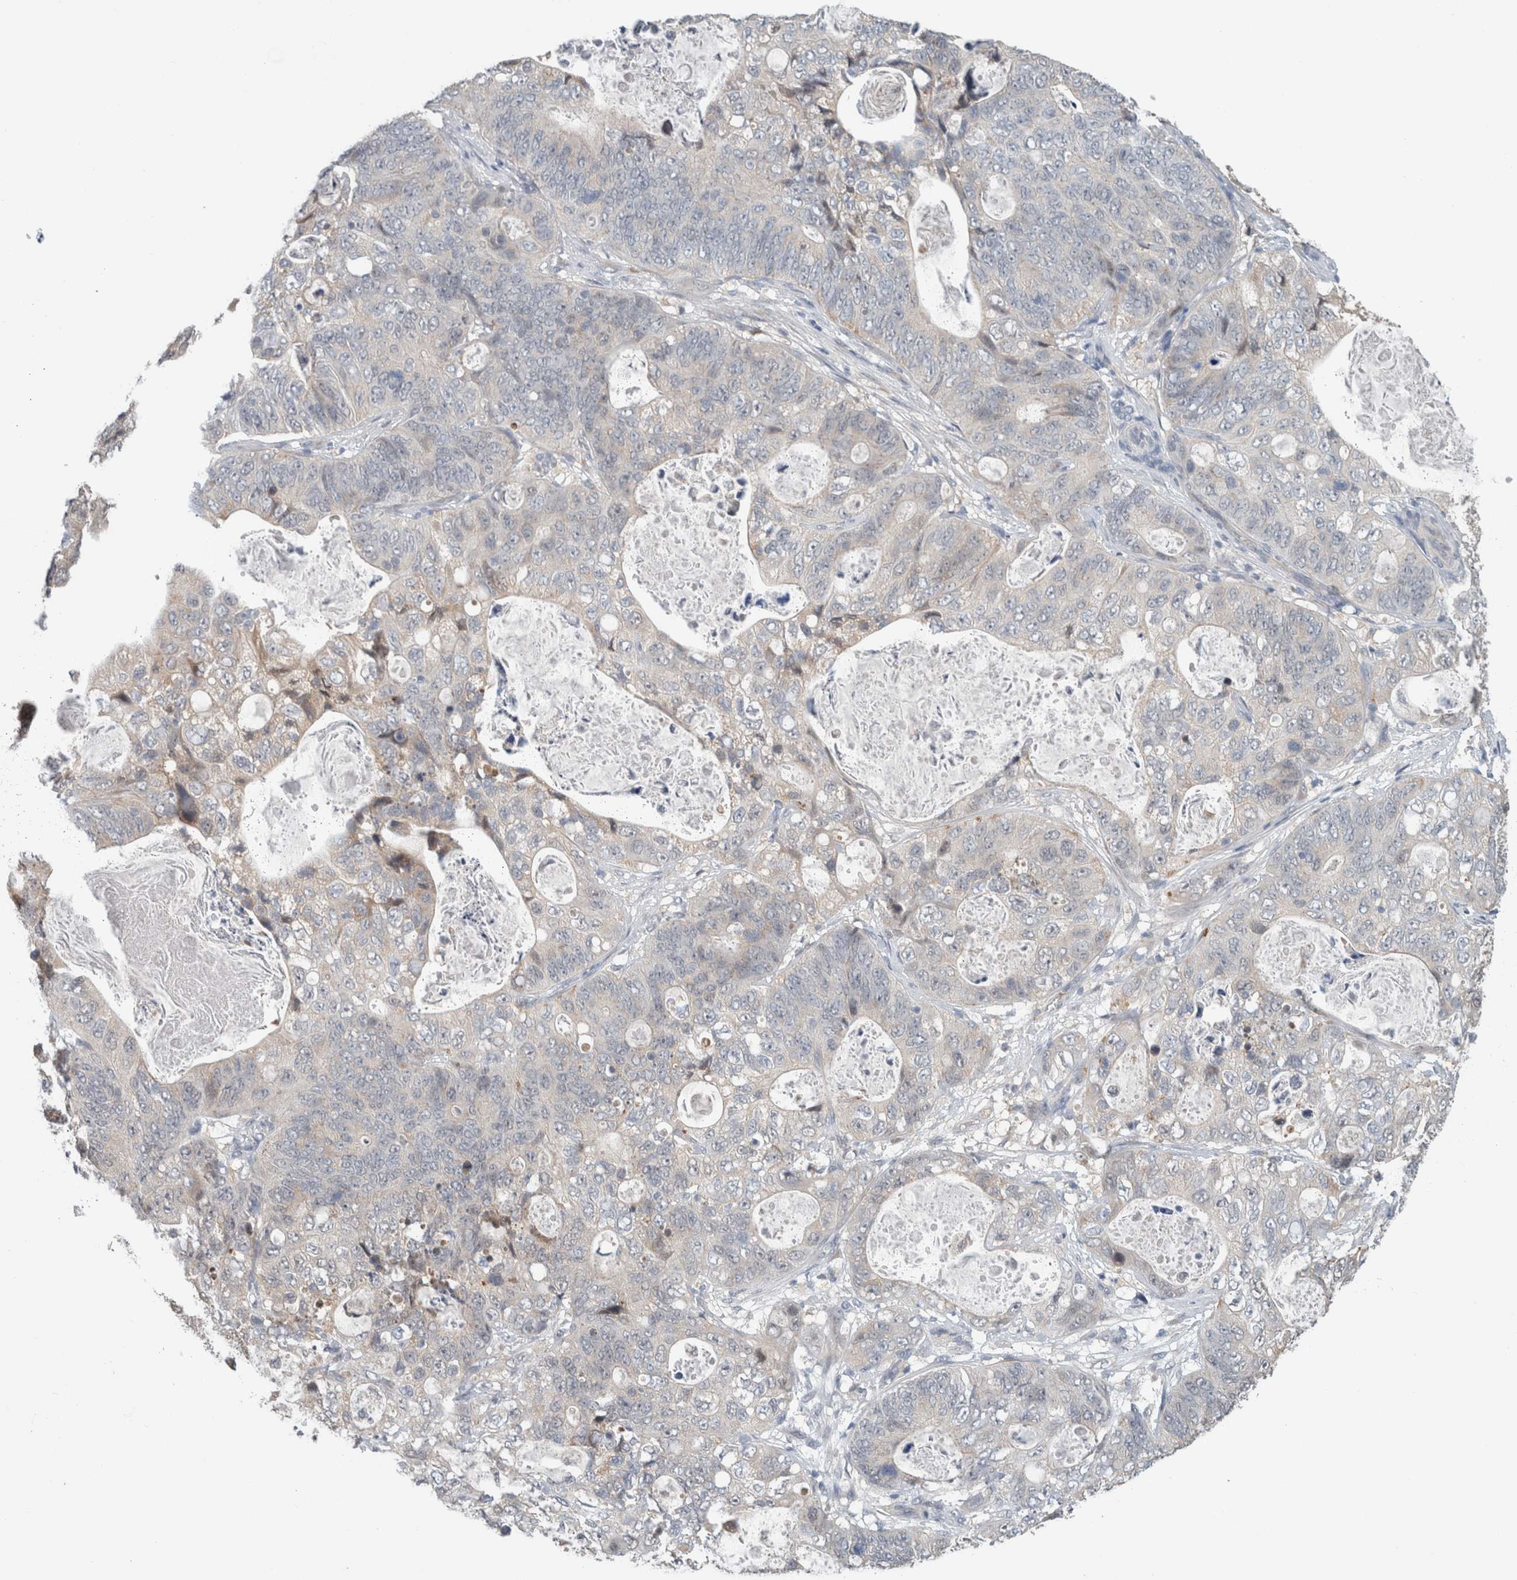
{"staining": {"intensity": "negative", "quantity": "none", "location": "none"}, "tissue": "stomach cancer", "cell_type": "Tumor cells", "image_type": "cancer", "snomed": [{"axis": "morphology", "description": "Normal tissue, NOS"}, {"axis": "morphology", "description": "Adenocarcinoma, NOS"}, {"axis": "topography", "description": "Stomach"}], "caption": "Immunohistochemistry (IHC) histopathology image of neoplastic tissue: stomach cancer (adenocarcinoma) stained with DAB shows no significant protein staining in tumor cells.", "gene": "CRAT", "patient": {"sex": "female", "age": 89}}